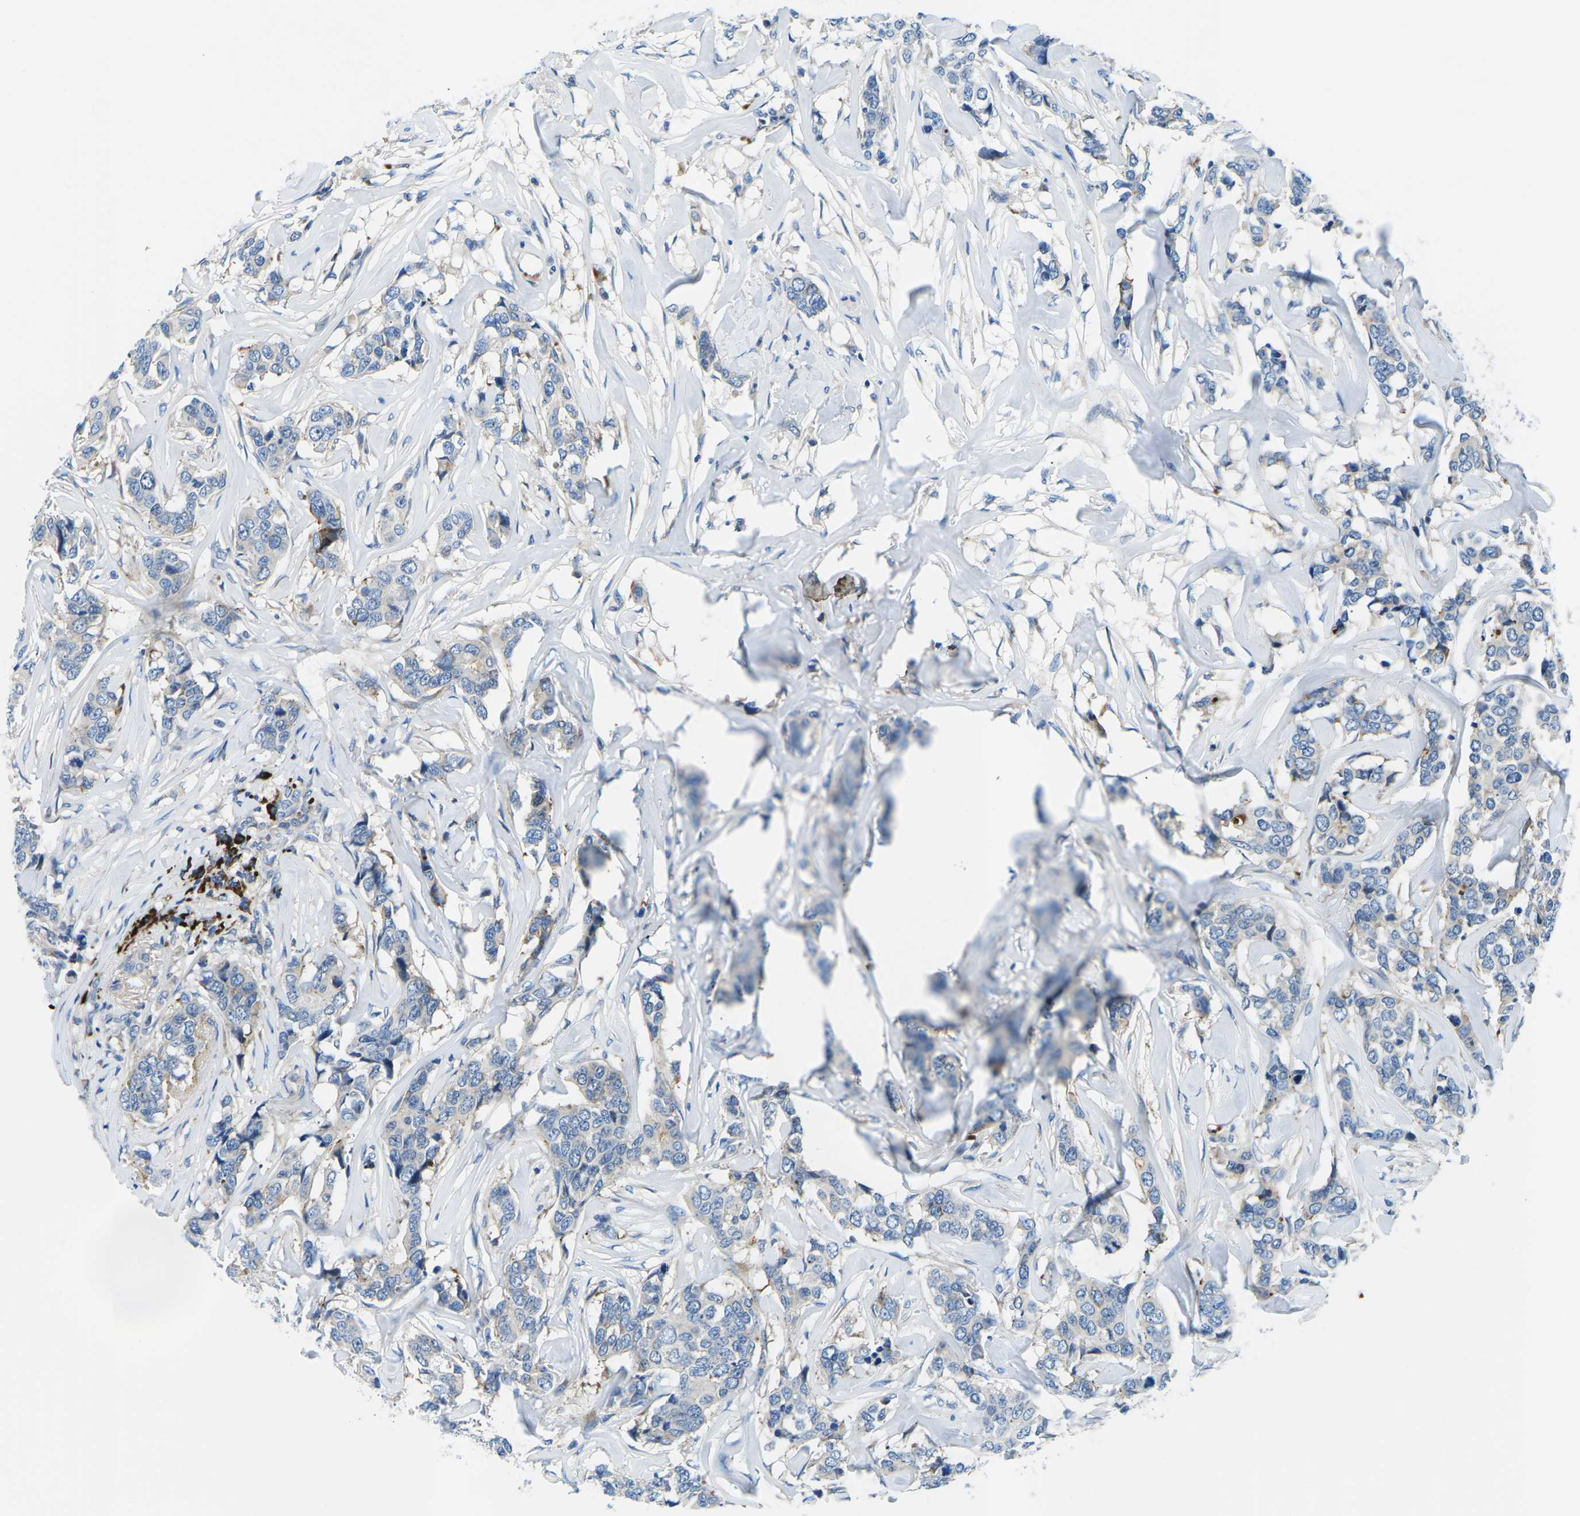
{"staining": {"intensity": "negative", "quantity": "none", "location": "none"}, "tissue": "breast cancer", "cell_type": "Tumor cells", "image_type": "cancer", "snomed": [{"axis": "morphology", "description": "Lobular carcinoma"}, {"axis": "topography", "description": "Breast"}], "caption": "Micrograph shows no significant protein expression in tumor cells of breast lobular carcinoma. (DAB immunohistochemistry (IHC), high magnification).", "gene": "MC4R", "patient": {"sex": "female", "age": 59}}